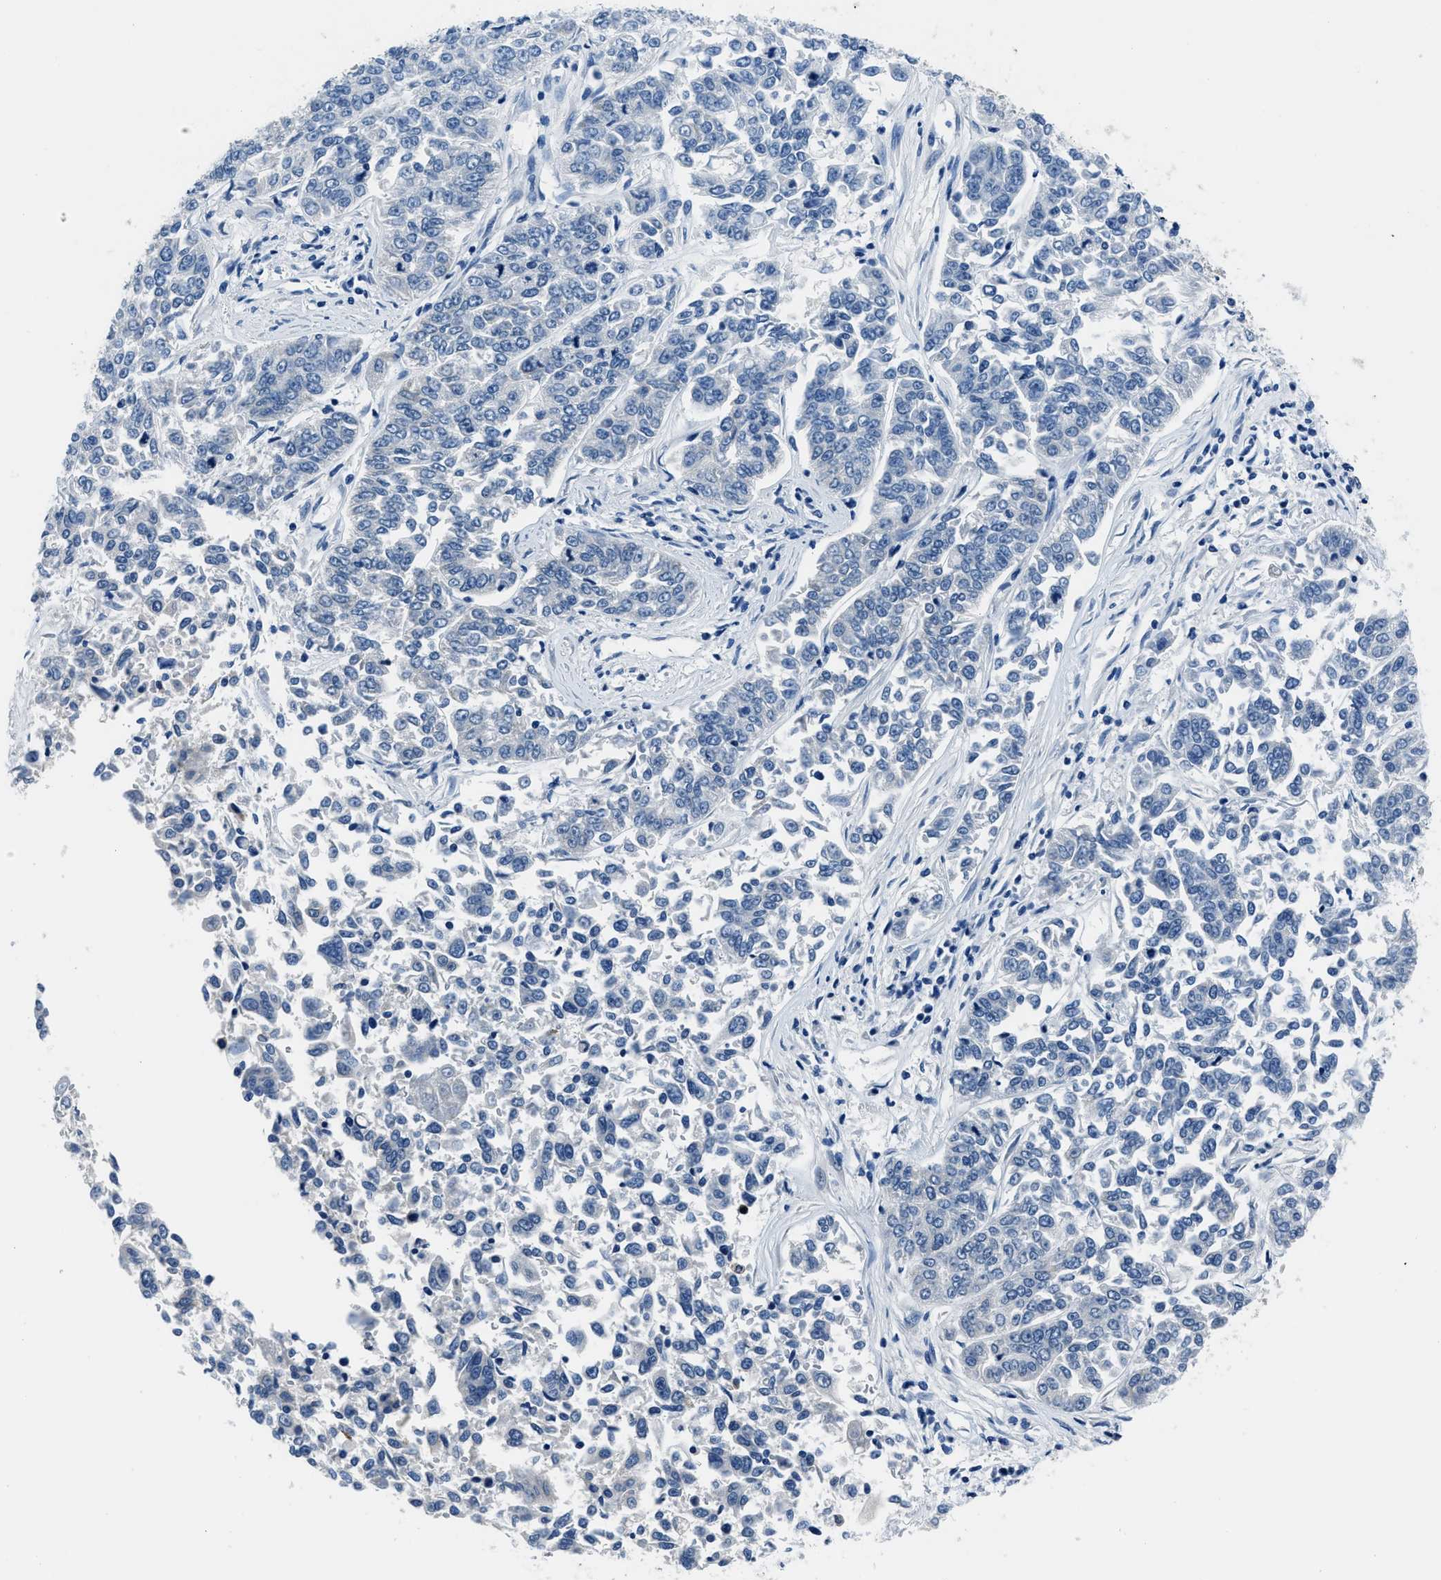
{"staining": {"intensity": "negative", "quantity": "none", "location": "none"}, "tissue": "lung cancer", "cell_type": "Tumor cells", "image_type": "cancer", "snomed": [{"axis": "morphology", "description": "Adenocarcinoma, NOS"}, {"axis": "topography", "description": "Lung"}], "caption": "IHC of adenocarcinoma (lung) displays no positivity in tumor cells. (DAB (3,3'-diaminobenzidine) immunohistochemistry with hematoxylin counter stain).", "gene": "GJA3", "patient": {"sex": "male", "age": 84}}